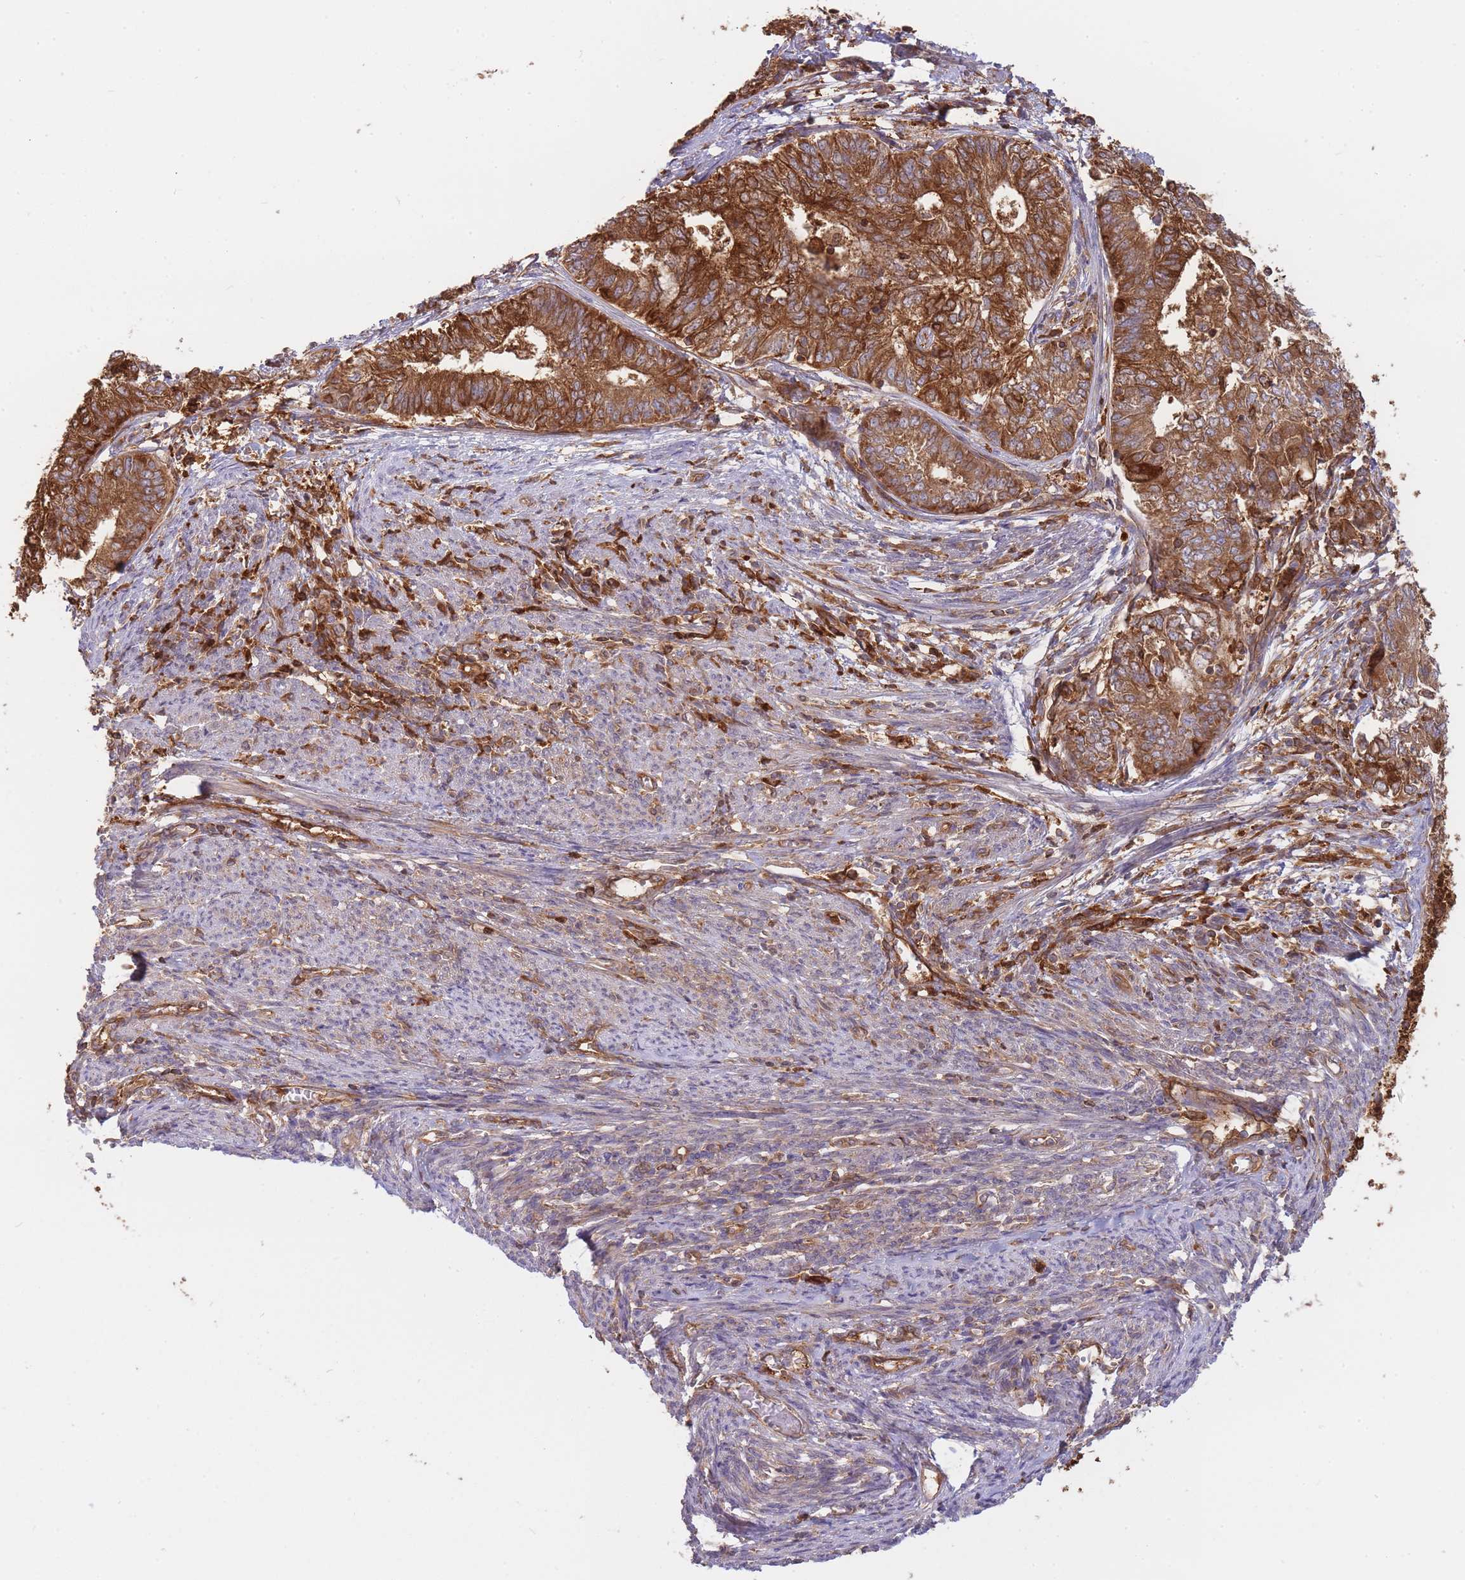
{"staining": {"intensity": "strong", "quantity": ">75%", "location": "cytoplasmic/membranous"}, "tissue": "endometrial cancer", "cell_type": "Tumor cells", "image_type": "cancer", "snomed": [{"axis": "morphology", "description": "Adenocarcinoma, NOS"}, {"axis": "topography", "description": "Endometrium"}], "caption": "This histopathology image reveals immunohistochemistry (IHC) staining of endometrial adenocarcinoma, with high strong cytoplasmic/membranous staining in about >75% of tumor cells.", "gene": "SLC4A9", "patient": {"sex": "female", "age": 62}}